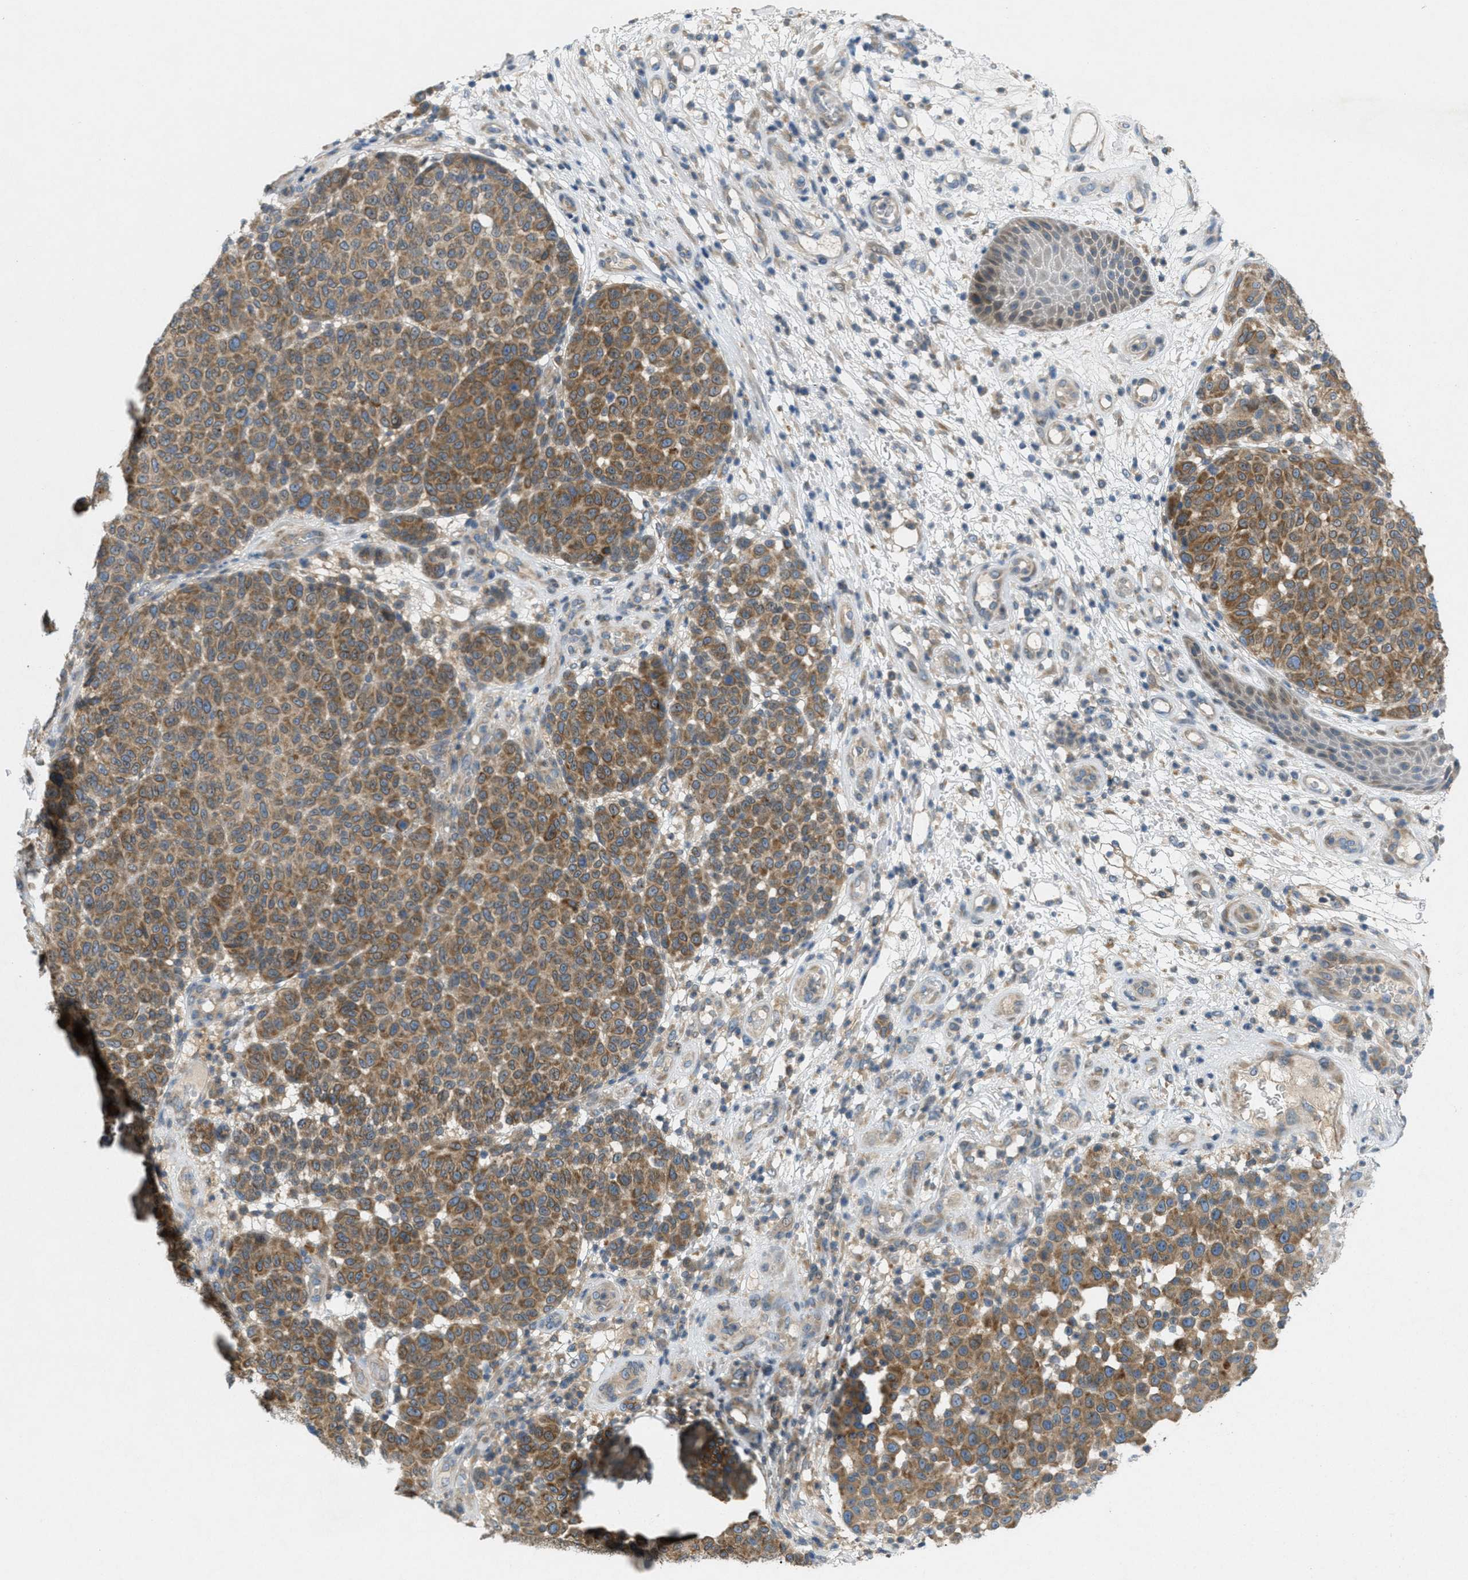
{"staining": {"intensity": "moderate", "quantity": ">75%", "location": "cytoplasmic/membranous"}, "tissue": "melanoma", "cell_type": "Tumor cells", "image_type": "cancer", "snomed": [{"axis": "morphology", "description": "Malignant melanoma, NOS"}, {"axis": "topography", "description": "Skin"}], "caption": "About >75% of tumor cells in human malignant melanoma show moderate cytoplasmic/membranous protein staining as visualized by brown immunohistochemical staining.", "gene": "SIGMAR1", "patient": {"sex": "male", "age": 59}}